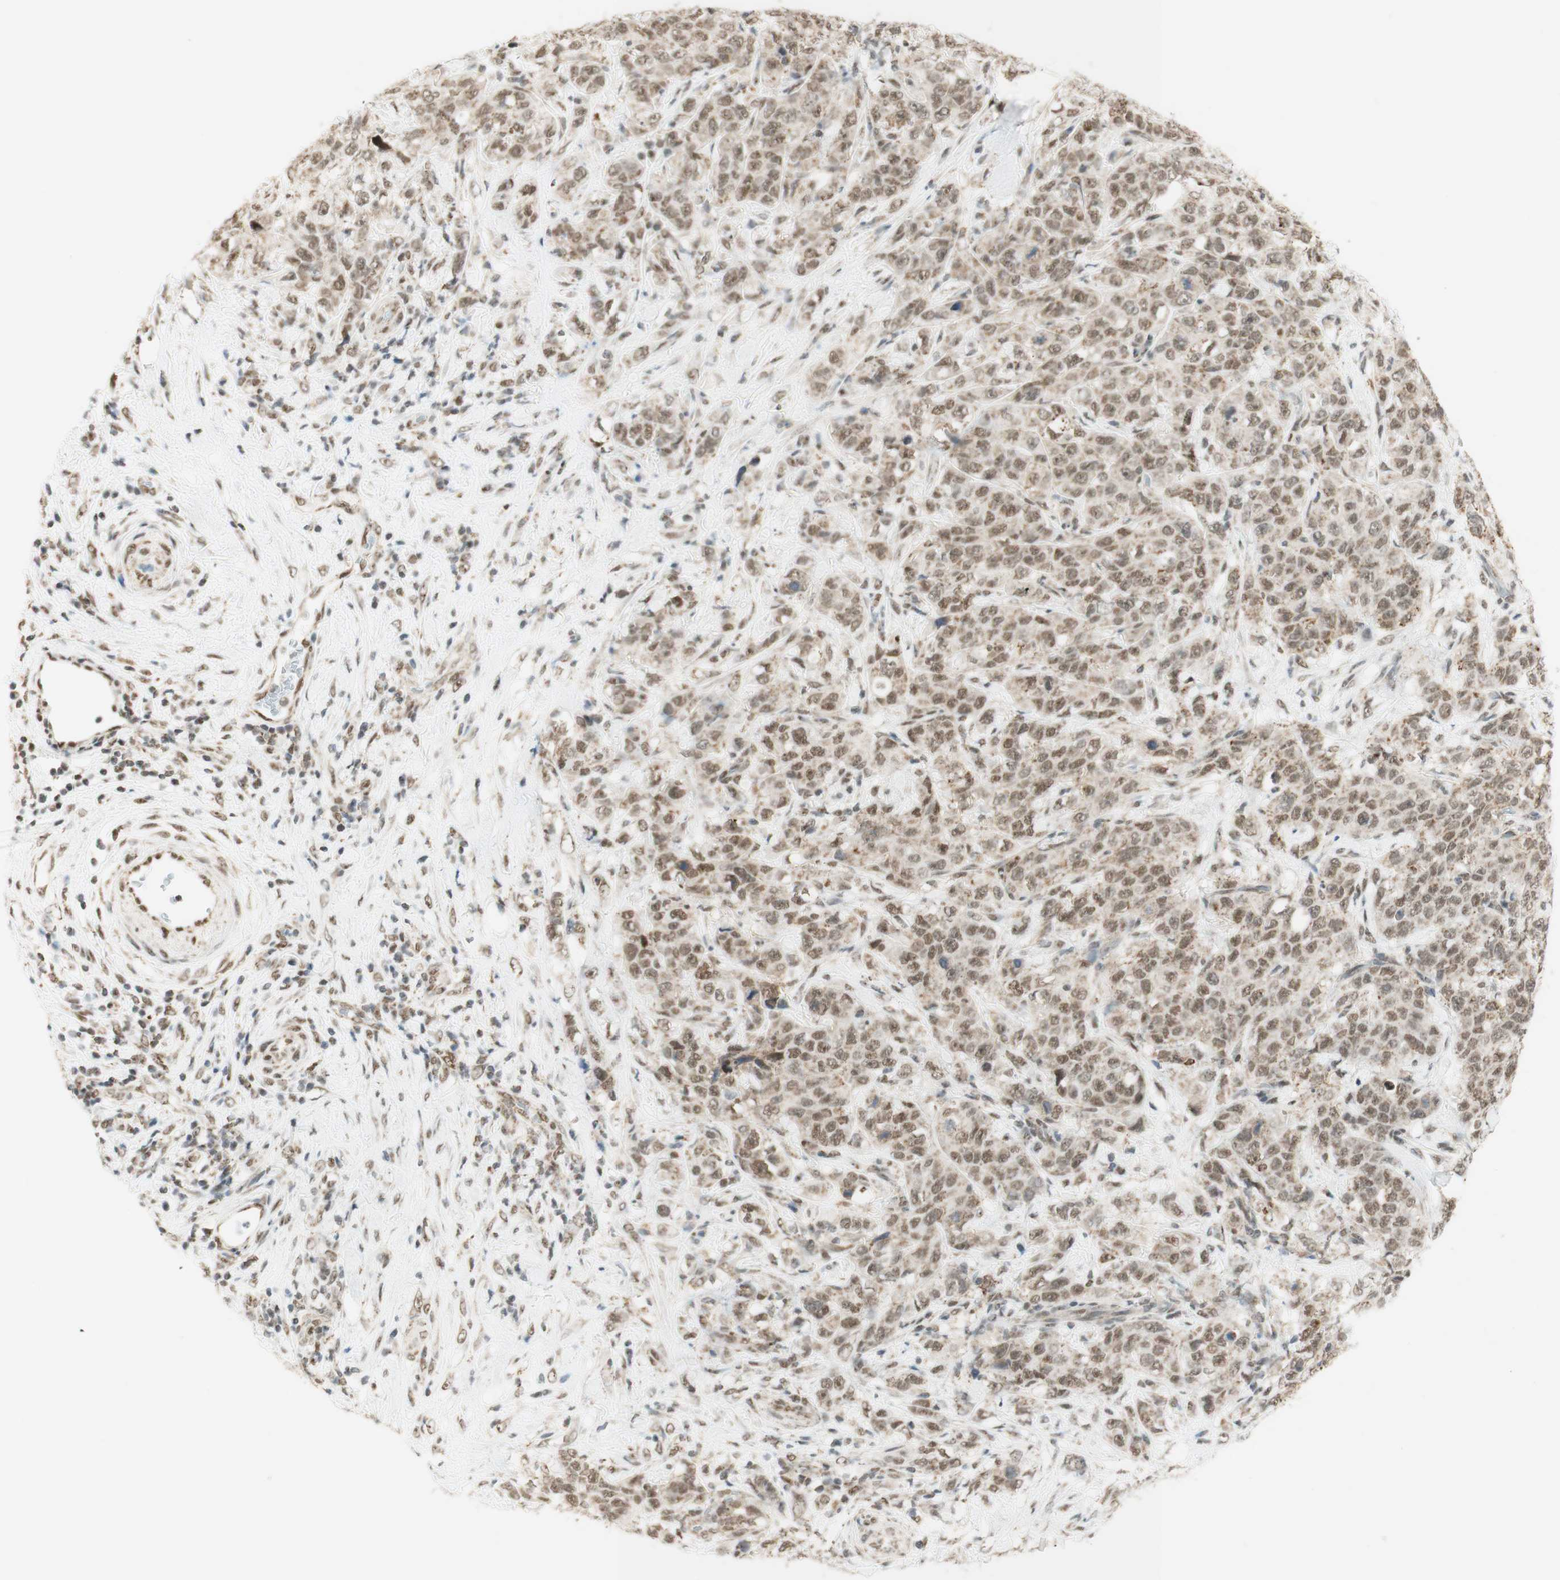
{"staining": {"intensity": "moderate", "quantity": ">75%", "location": "nuclear"}, "tissue": "stomach cancer", "cell_type": "Tumor cells", "image_type": "cancer", "snomed": [{"axis": "morphology", "description": "Adenocarcinoma, NOS"}, {"axis": "topography", "description": "Stomach"}], "caption": "Stomach cancer (adenocarcinoma) stained for a protein (brown) exhibits moderate nuclear positive expression in approximately >75% of tumor cells.", "gene": "ZNF782", "patient": {"sex": "male", "age": 48}}